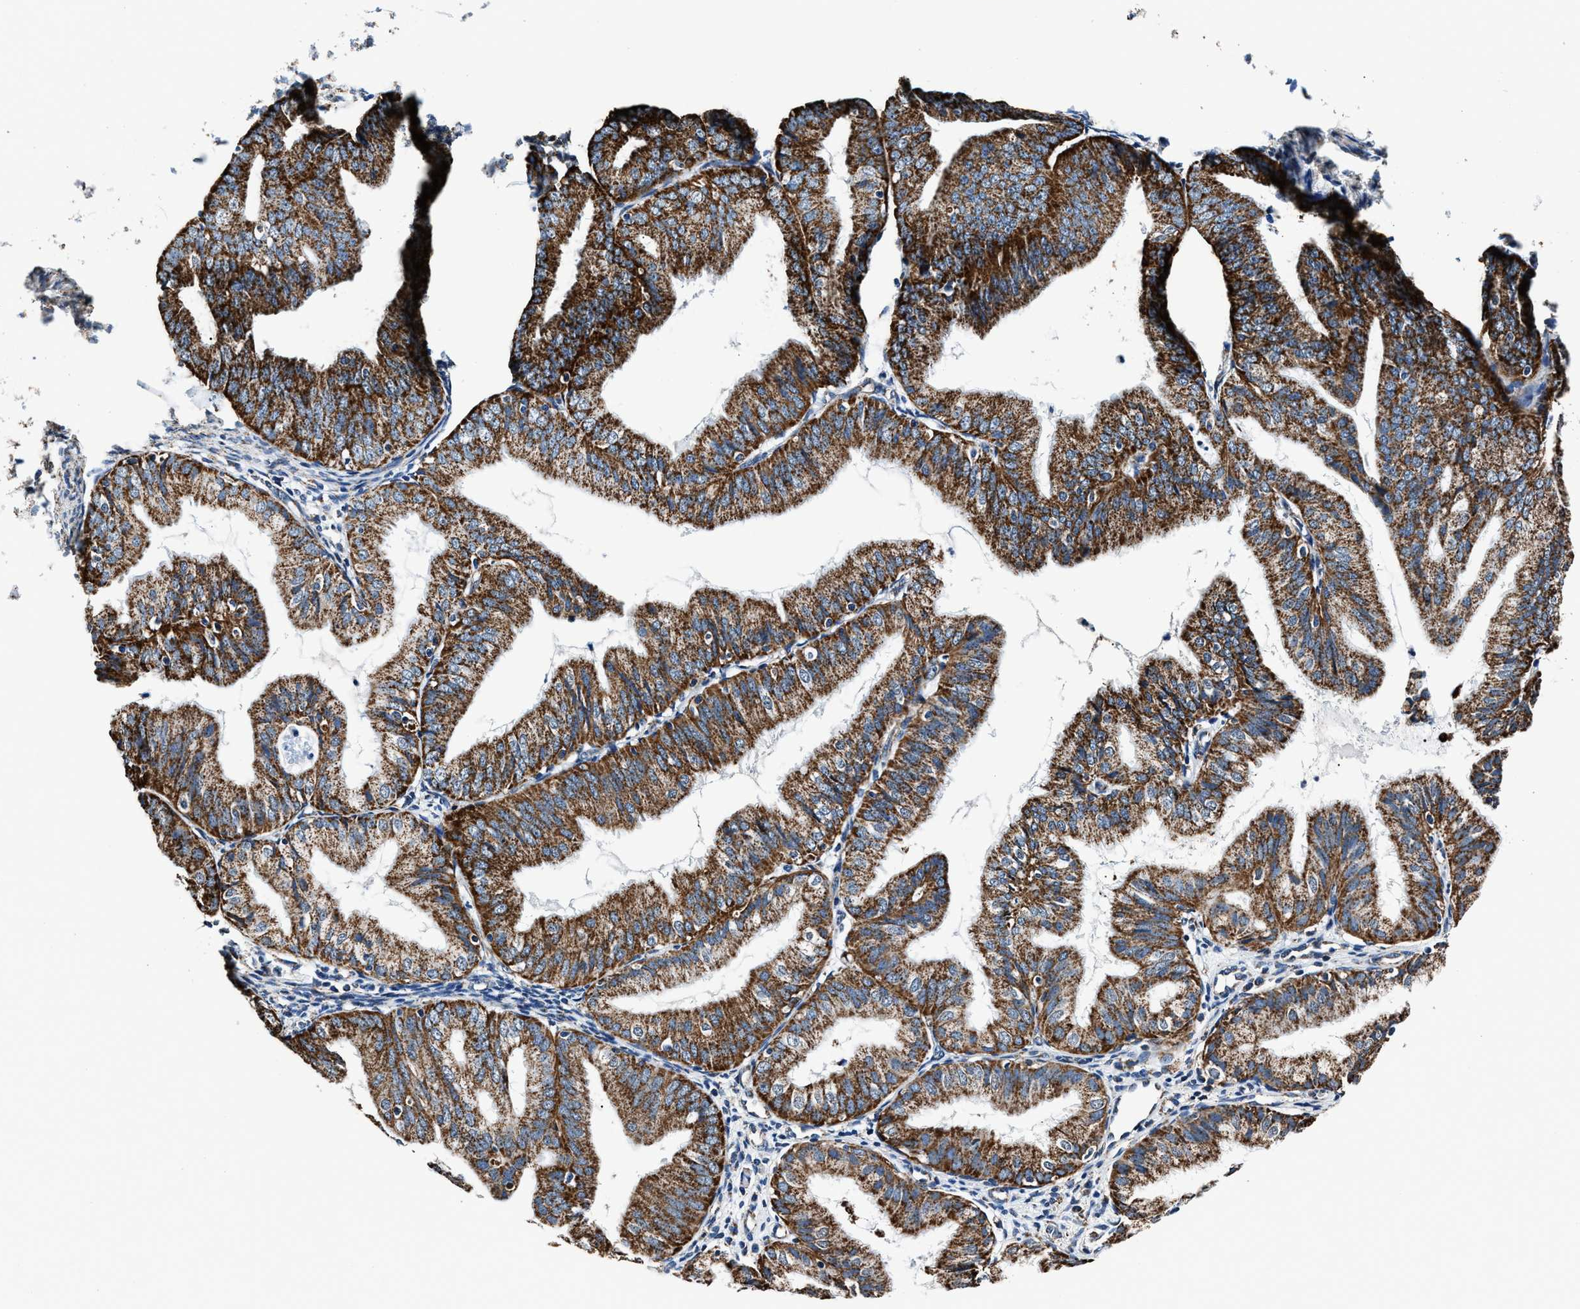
{"staining": {"intensity": "strong", "quantity": ">75%", "location": "cytoplasmic/membranous"}, "tissue": "endometrial cancer", "cell_type": "Tumor cells", "image_type": "cancer", "snomed": [{"axis": "morphology", "description": "Adenocarcinoma, NOS"}, {"axis": "topography", "description": "Endometrium"}], "caption": "This micrograph shows immunohistochemistry (IHC) staining of human endometrial adenocarcinoma, with high strong cytoplasmic/membranous positivity in about >75% of tumor cells.", "gene": "HIBADH", "patient": {"sex": "female", "age": 63}}